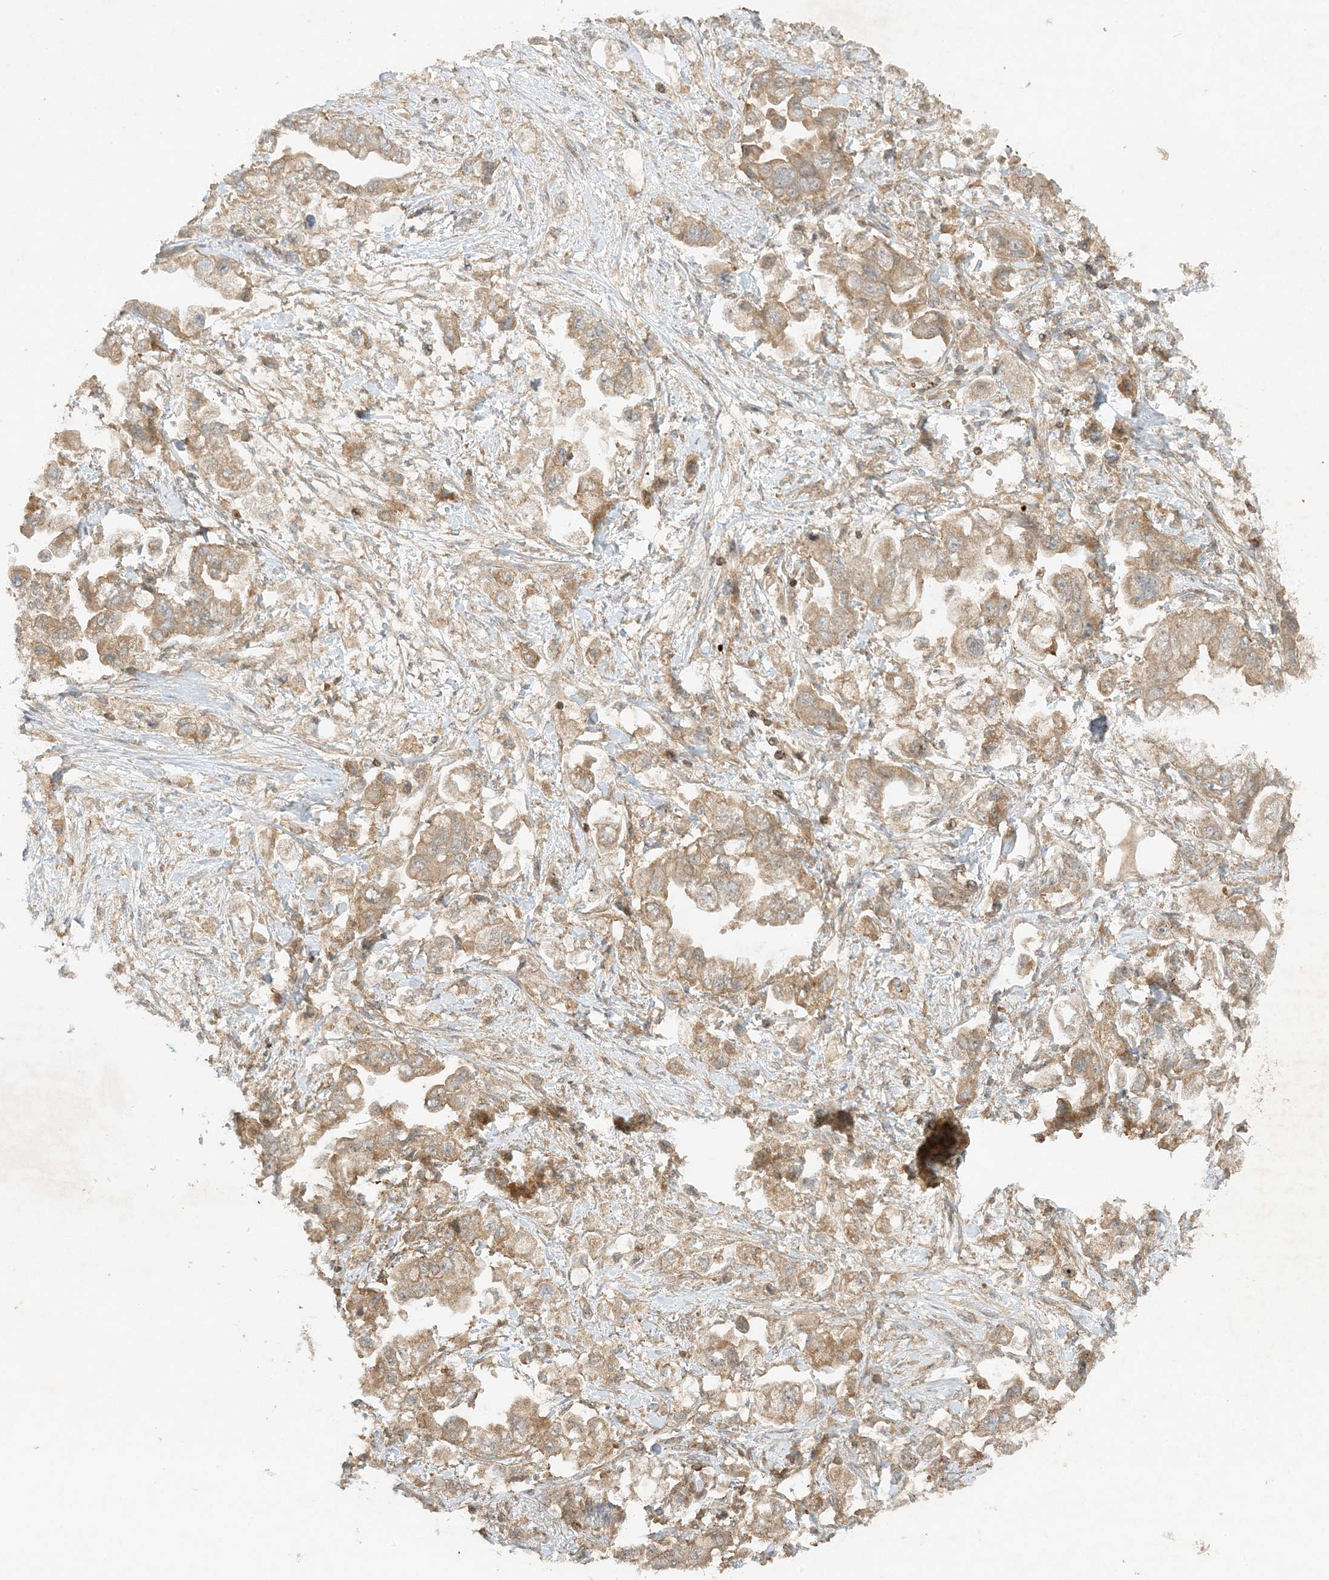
{"staining": {"intensity": "weak", "quantity": ">75%", "location": "cytoplasmic/membranous"}, "tissue": "stomach cancer", "cell_type": "Tumor cells", "image_type": "cancer", "snomed": [{"axis": "morphology", "description": "Adenocarcinoma, NOS"}, {"axis": "topography", "description": "Stomach"}], "caption": "Immunohistochemistry (DAB) staining of human stomach cancer demonstrates weak cytoplasmic/membranous protein staining in about >75% of tumor cells.", "gene": "XRN1", "patient": {"sex": "male", "age": 62}}